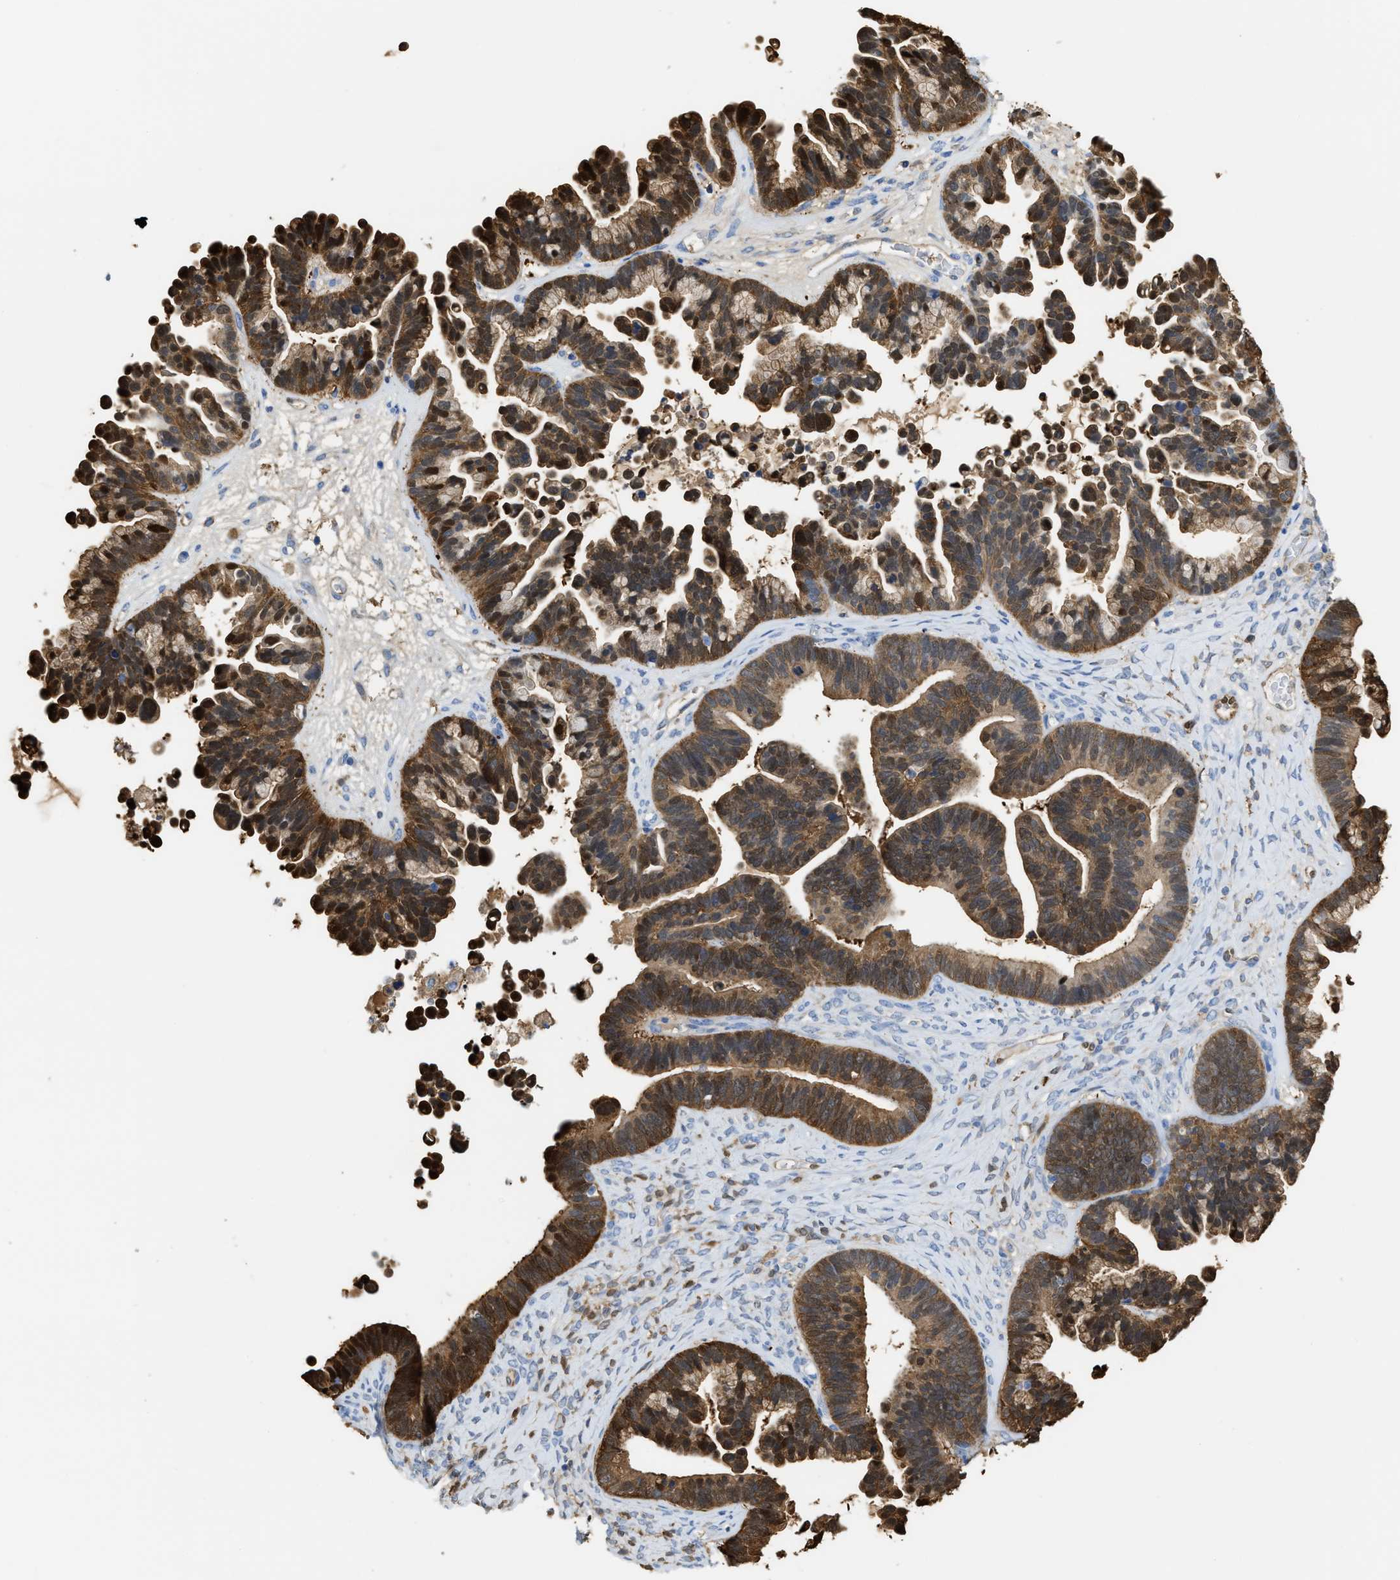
{"staining": {"intensity": "moderate", "quantity": ">75%", "location": "cytoplasmic/membranous,nuclear"}, "tissue": "ovarian cancer", "cell_type": "Tumor cells", "image_type": "cancer", "snomed": [{"axis": "morphology", "description": "Cystadenocarcinoma, serous, NOS"}, {"axis": "topography", "description": "Ovary"}], "caption": "IHC photomicrograph of ovarian cancer (serous cystadenocarcinoma) stained for a protein (brown), which displays medium levels of moderate cytoplasmic/membranous and nuclear expression in about >75% of tumor cells.", "gene": "ASS1", "patient": {"sex": "female", "age": 56}}